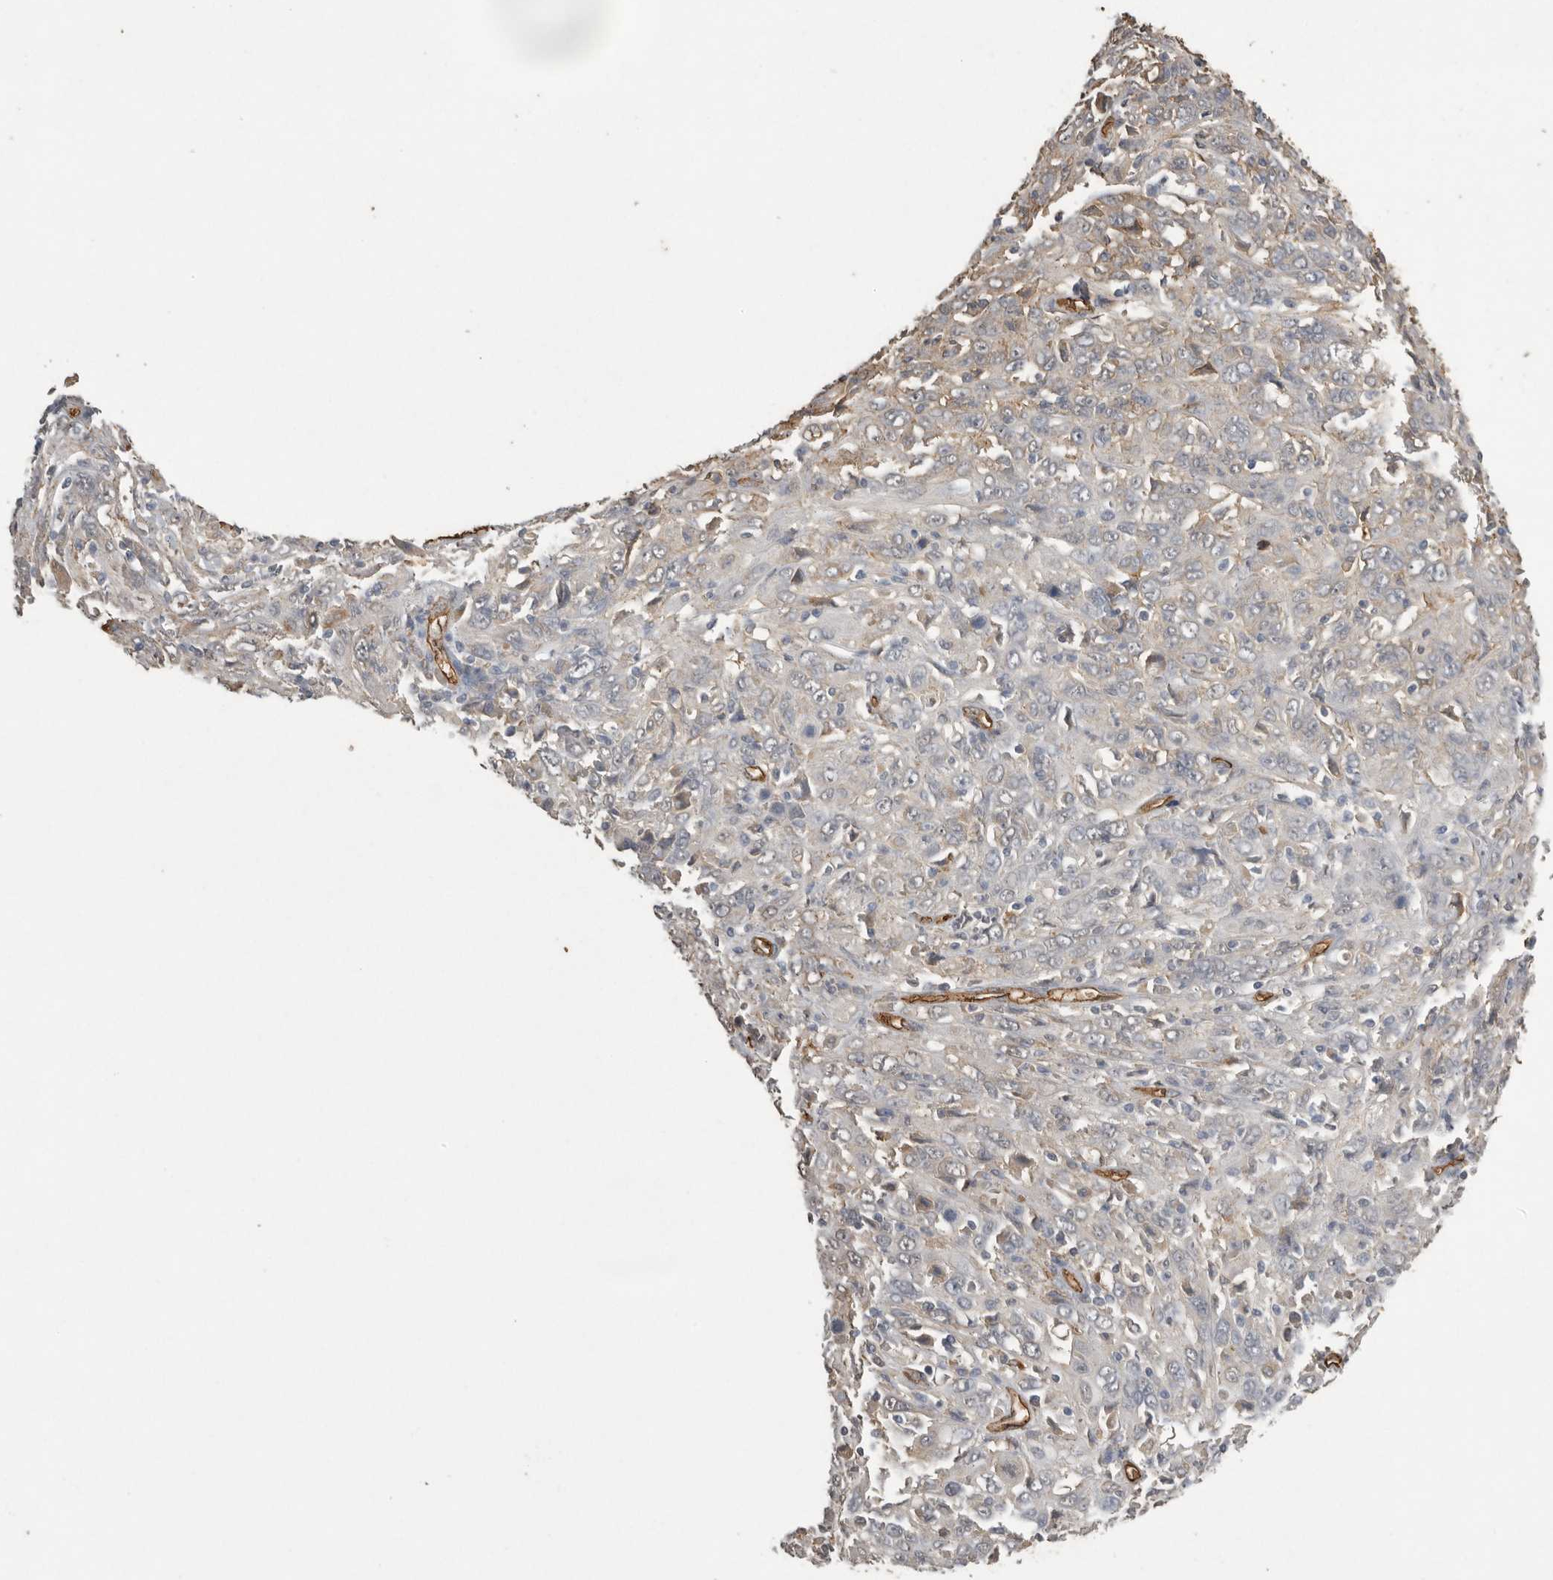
{"staining": {"intensity": "negative", "quantity": "none", "location": "none"}, "tissue": "cervical cancer", "cell_type": "Tumor cells", "image_type": "cancer", "snomed": [{"axis": "morphology", "description": "Squamous cell carcinoma, NOS"}, {"axis": "topography", "description": "Cervix"}], "caption": "IHC of cervical squamous cell carcinoma displays no positivity in tumor cells. Brightfield microscopy of immunohistochemistry (IHC) stained with DAB (brown) and hematoxylin (blue), captured at high magnification.", "gene": "IL27", "patient": {"sex": "female", "age": 46}}